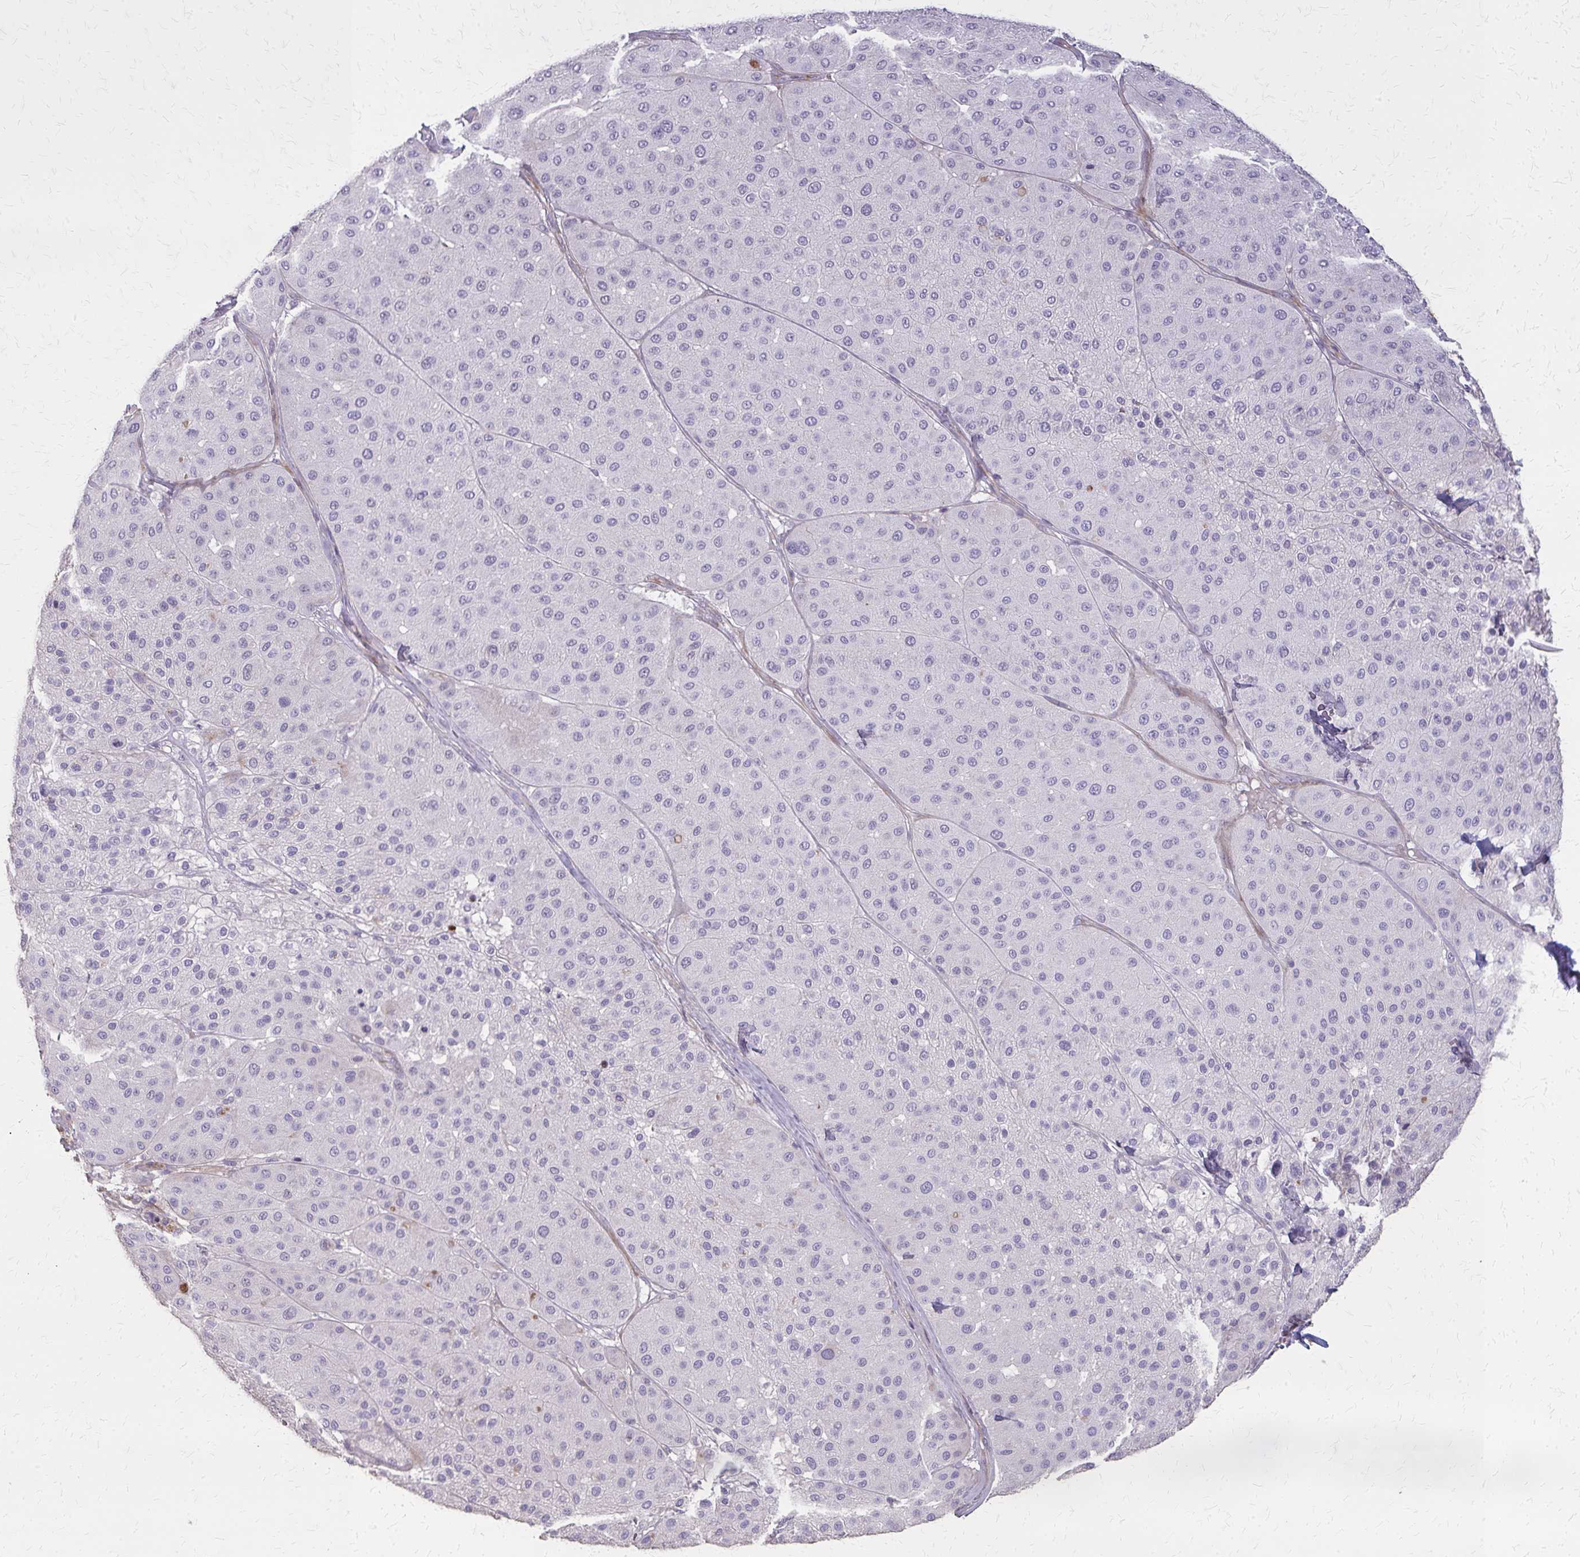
{"staining": {"intensity": "negative", "quantity": "none", "location": "none"}, "tissue": "melanoma", "cell_type": "Tumor cells", "image_type": "cancer", "snomed": [{"axis": "morphology", "description": "Malignant melanoma, Metastatic site"}, {"axis": "topography", "description": "Smooth muscle"}], "caption": "Tumor cells show no significant protein positivity in melanoma.", "gene": "TENM4", "patient": {"sex": "male", "age": 41}}